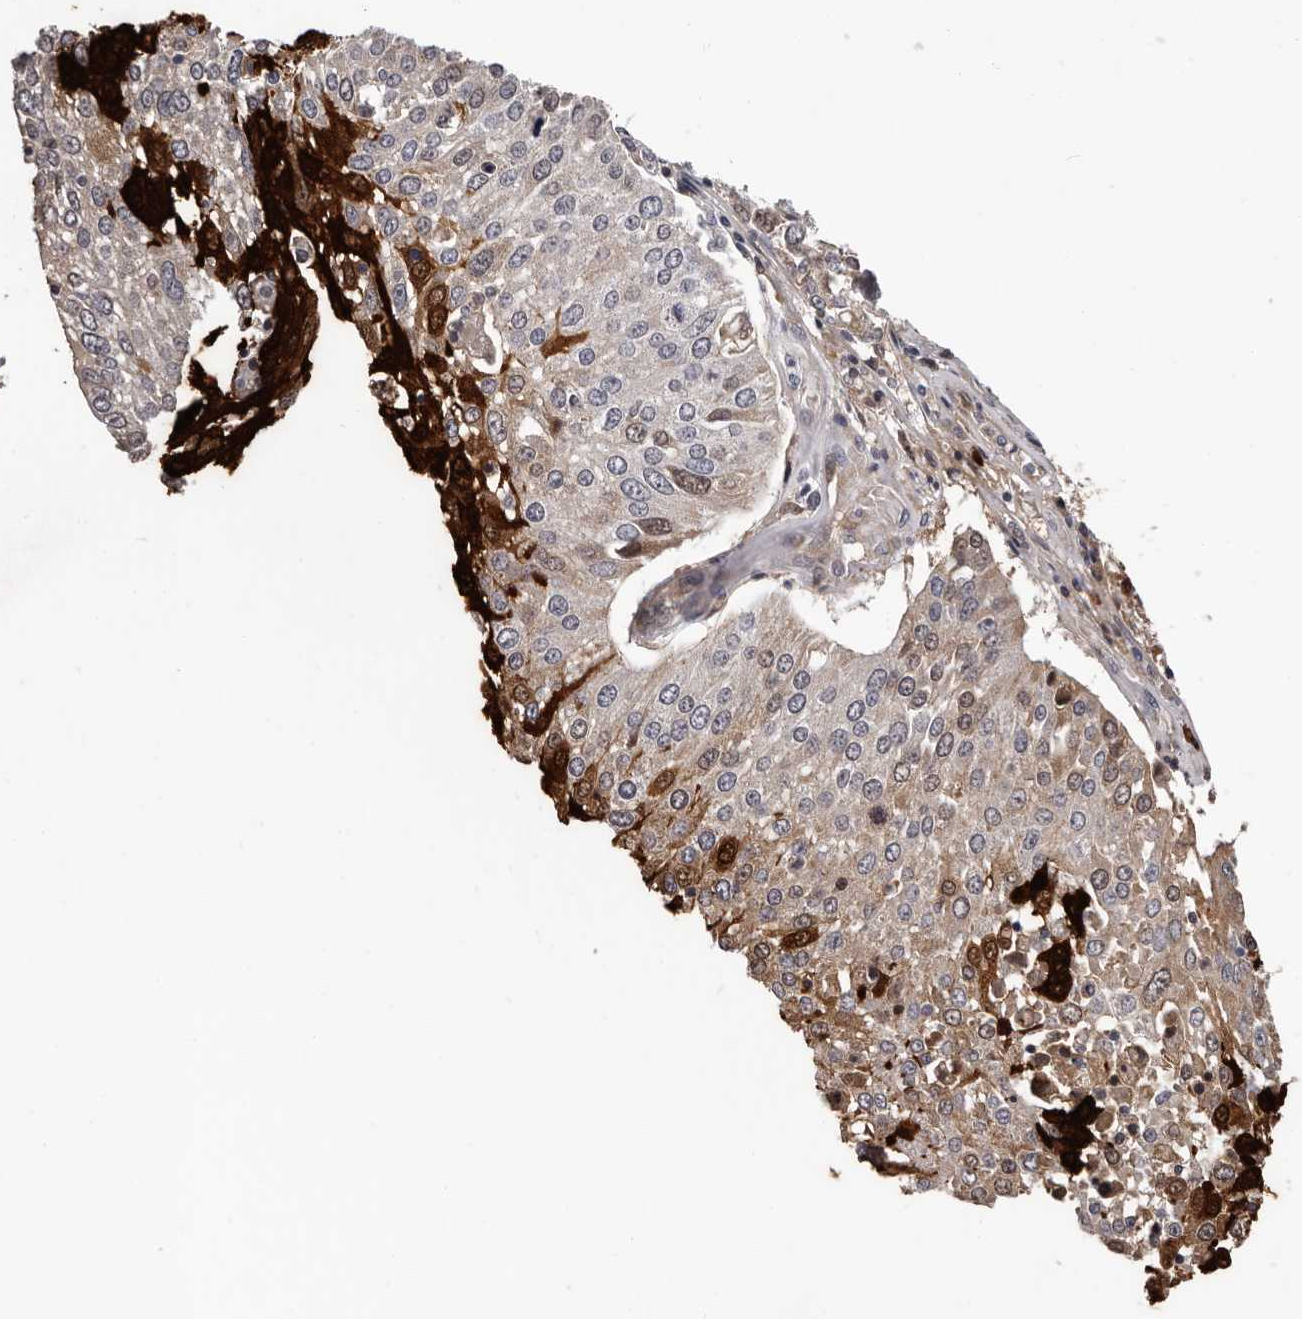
{"staining": {"intensity": "strong", "quantity": "<25%", "location": "cytoplasmic/membranous,nuclear"}, "tissue": "lung cancer", "cell_type": "Tumor cells", "image_type": "cancer", "snomed": [{"axis": "morphology", "description": "Squamous cell carcinoma, NOS"}, {"axis": "topography", "description": "Lung"}], "caption": "Human lung cancer stained with a protein marker reveals strong staining in tumor cells.", "gene": "MED8", "patient": {"sex": "male", "age": 65}}